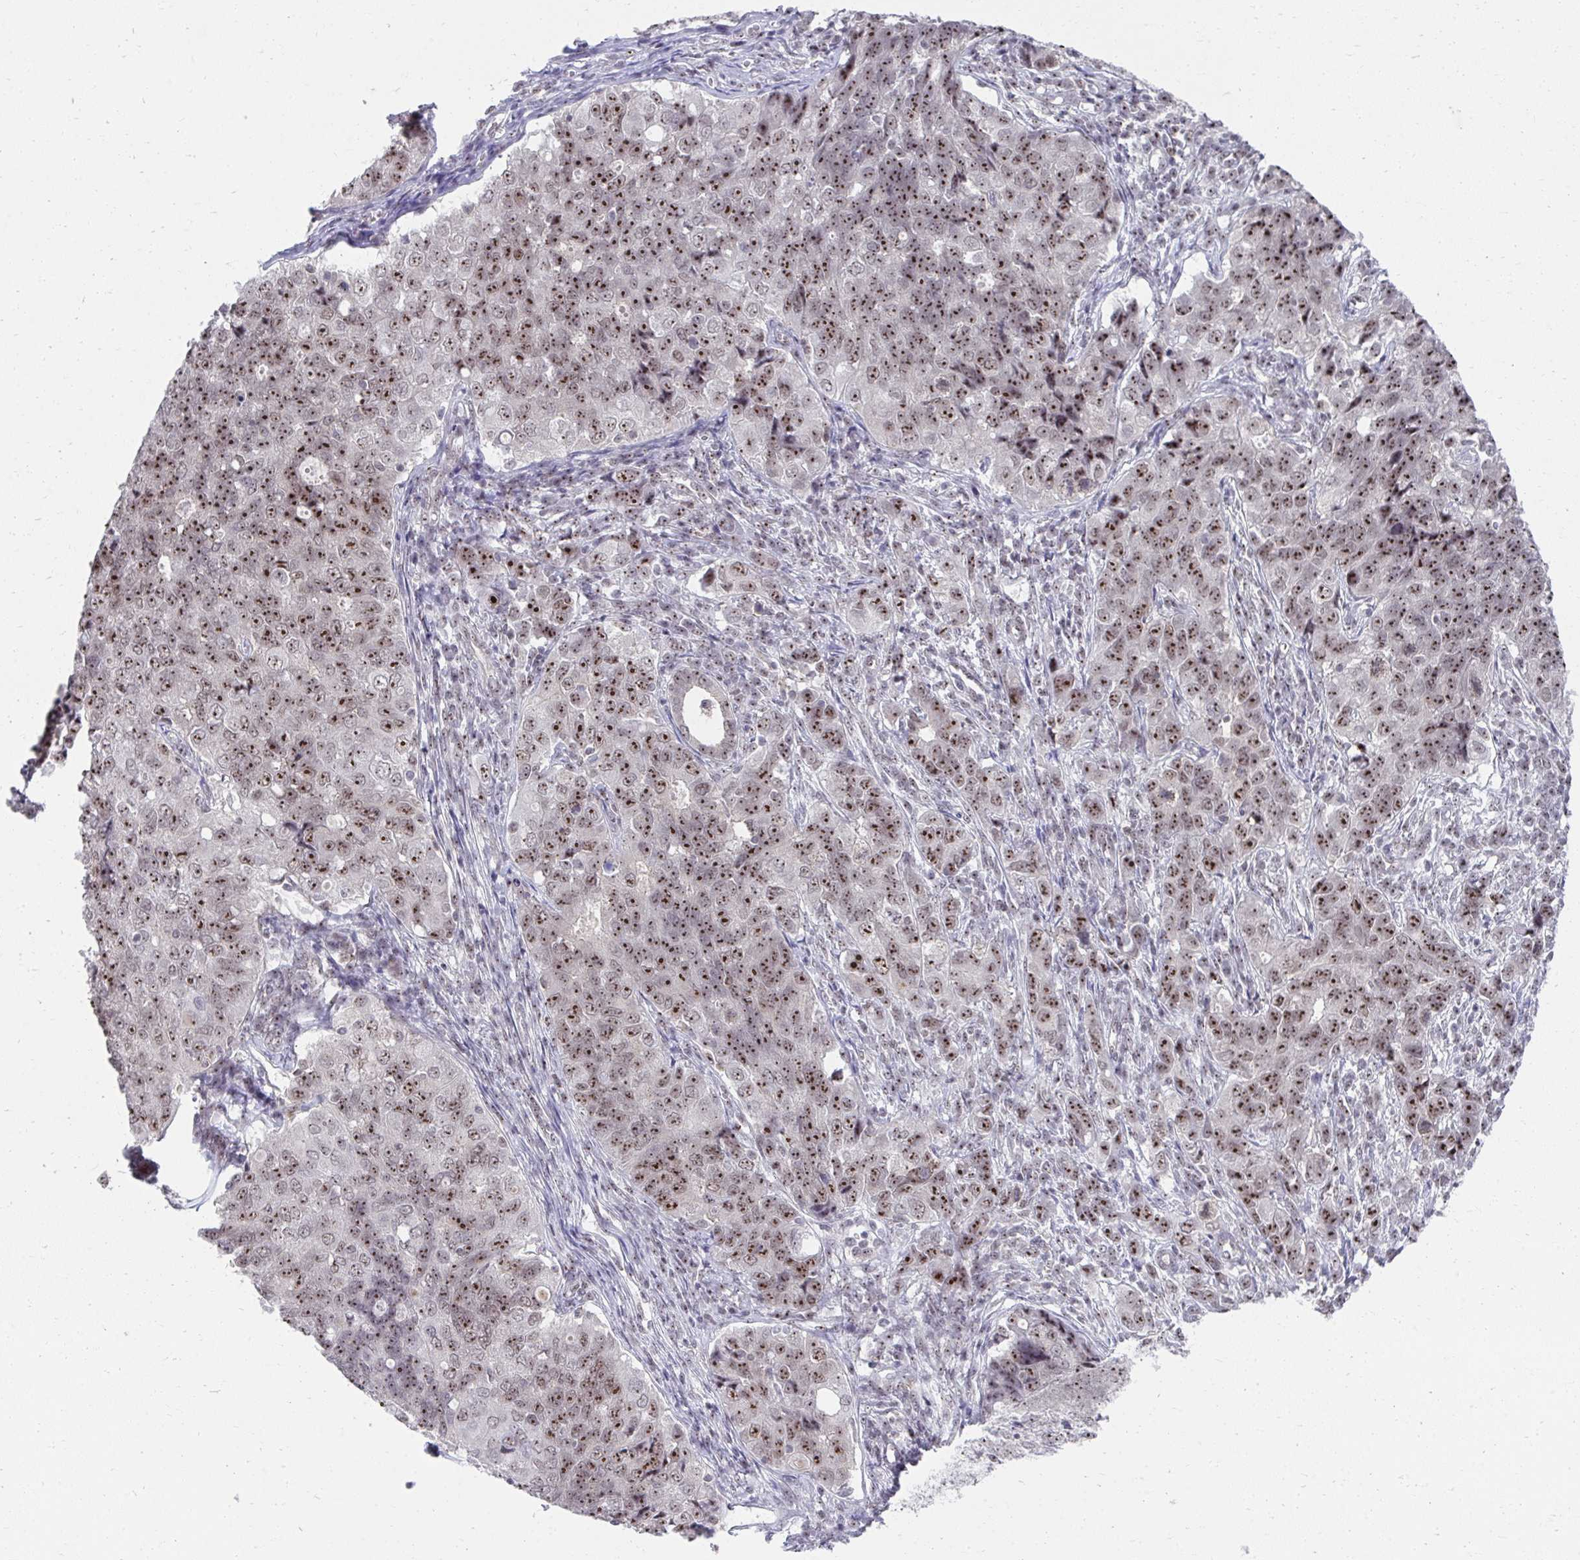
{"staining": {"intensity": "moderate", "quantity": ">75%", "location": "nuclear"}, "tissue": "endometrial cancer", "cell_type": "Tumor cells", "image_type": "cancer", "snomed": [{"axis": "morphology", "description": "Adenocarcinoma, NOS"}, {"axis": "topography", "description": "Endometrium"}], "caption": "DAB (3,3'-diaminobenzidine) immunohistochemical staining of human endometrial cancer exhibits moderate nuclear protein expression in about >75% of tumor cells.", "gene": "HIRA", "patient": {"sex": "female", "age": 43}}